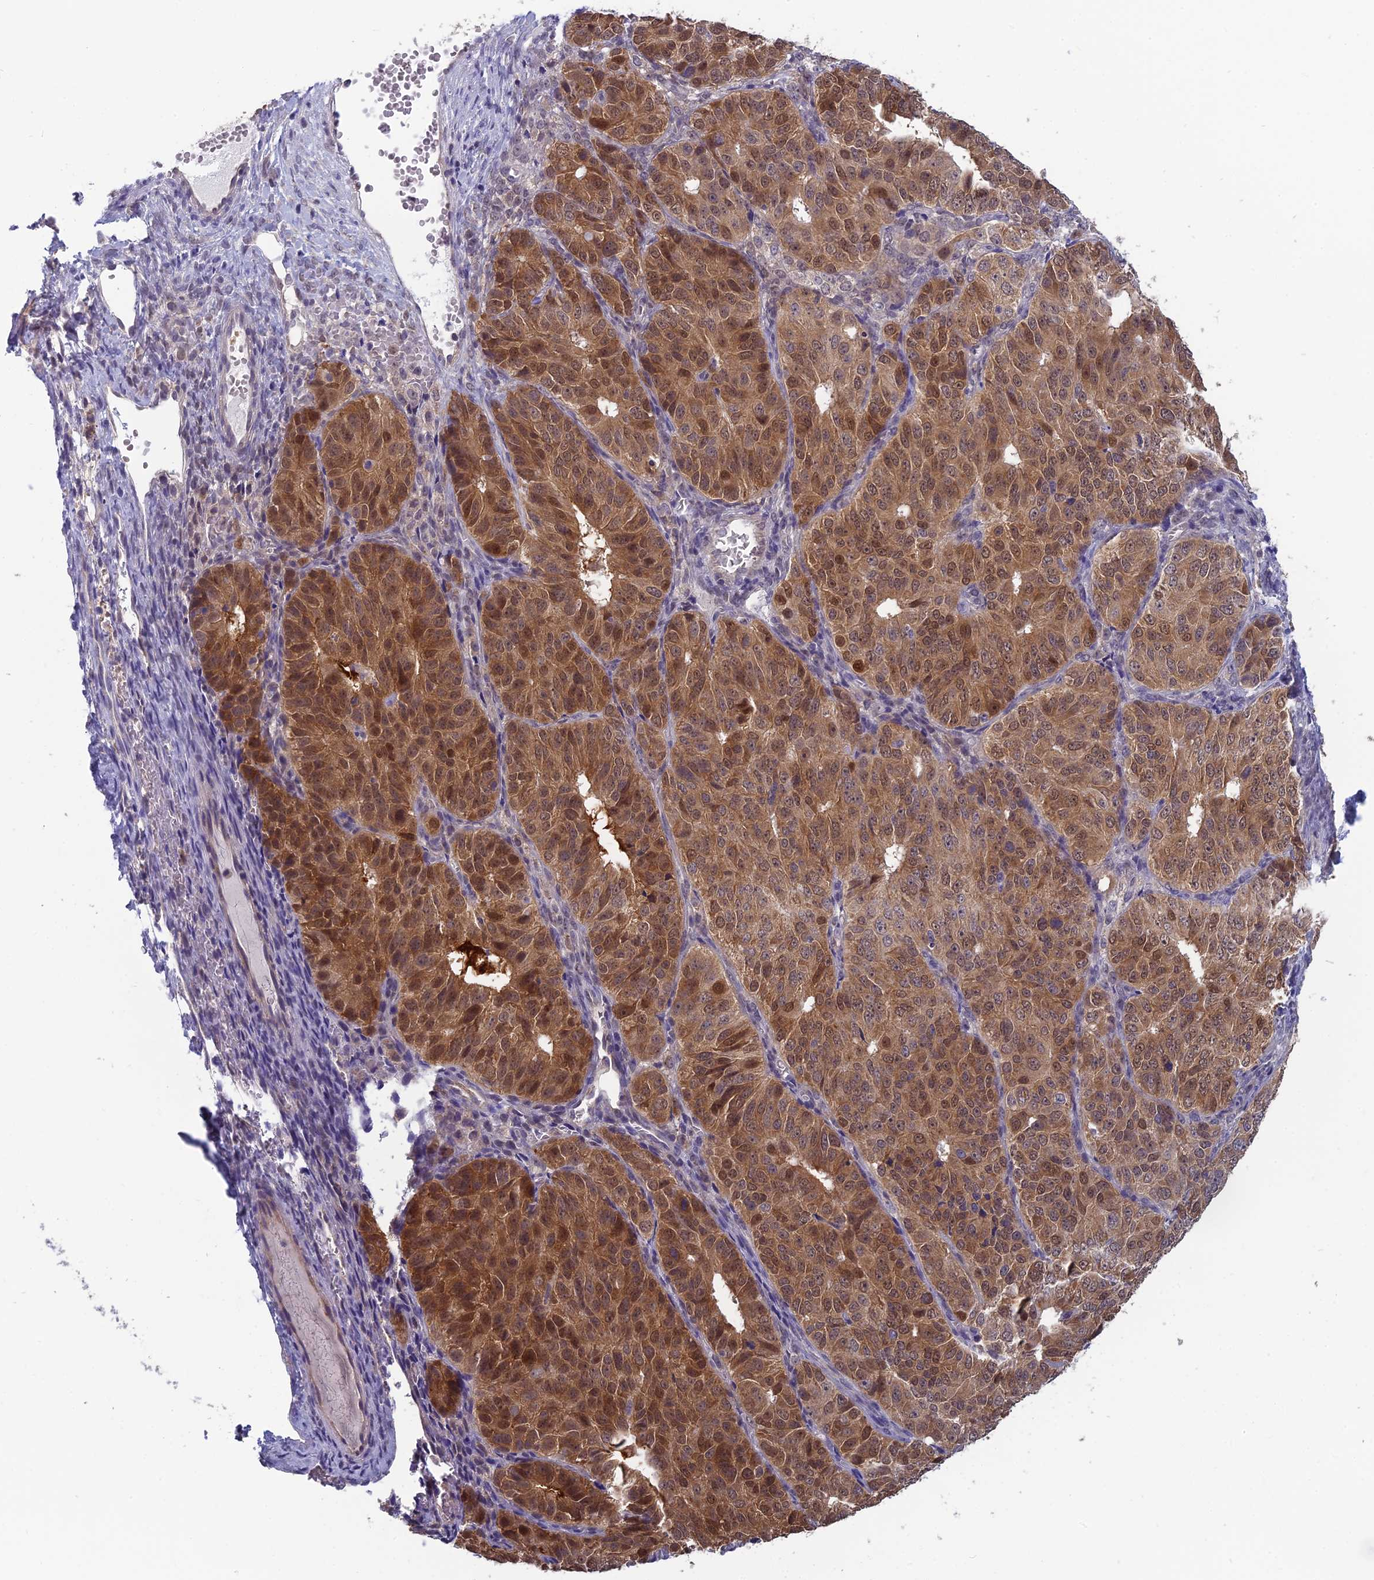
{"staining": {"intensity": "moderate", "quantity": ">75%", "location": "cytoplasmic/membranous,nuclear"}, "tissue": "ovarian cancer", "cell_type": "Tumor cells", "image_type": "cancer", "snomed": [{"axis": "morphology", "description": "Carcinoma, endometroid"}, {"axis": "topography", "description": "Ovary"}], "caption": "A high-resolution micrograph shows immunohistochemistry staining of ovarian cancer (endometroid carcinoma), which demonstrates moderate cytoplasmic/membranous and nuclear expression in about >75% of tumor cells.", "gene": "MRI1", "patient": {"sex": "female", "age": 51}}